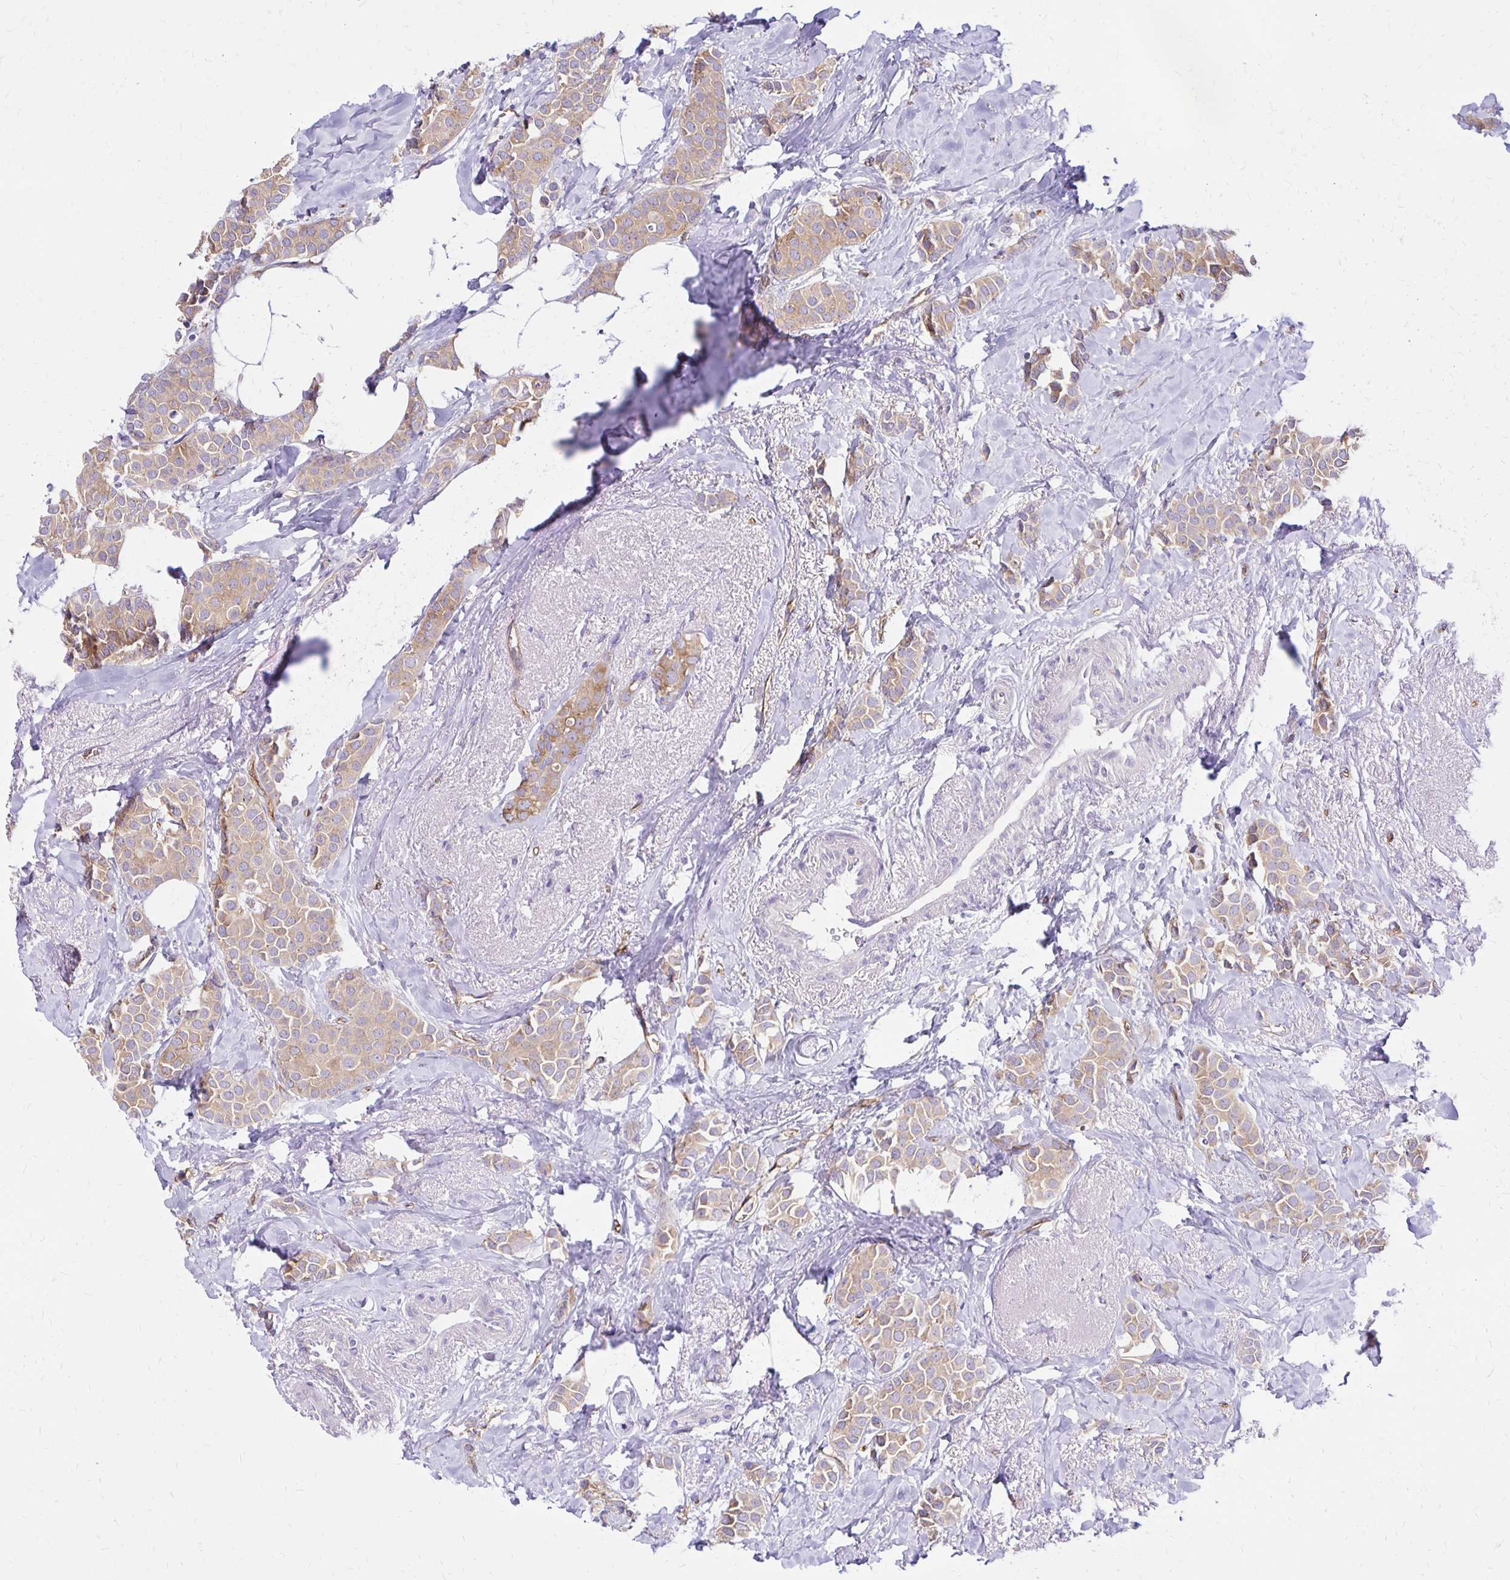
{"staining": {"intensity": "weak", "quantity": ">75%", "location": "cytoplasmic/membranous"}, "tissue": "breast cancer", "cell_type": "Tumor cells", "image_type": "cancer", "snomed": [{"axis": "morphology", "description": "Duct carcinoma"}, {"axis": "topography", "description": "Breast"}], "caption": "Breast cancer (intraductal carcinoma) tissue reveals weak cytoplasmic/membranous staining in about >75% of tumor cells", "gene": "TTYH1", "patient": {"sex": "female", "age": 79}}